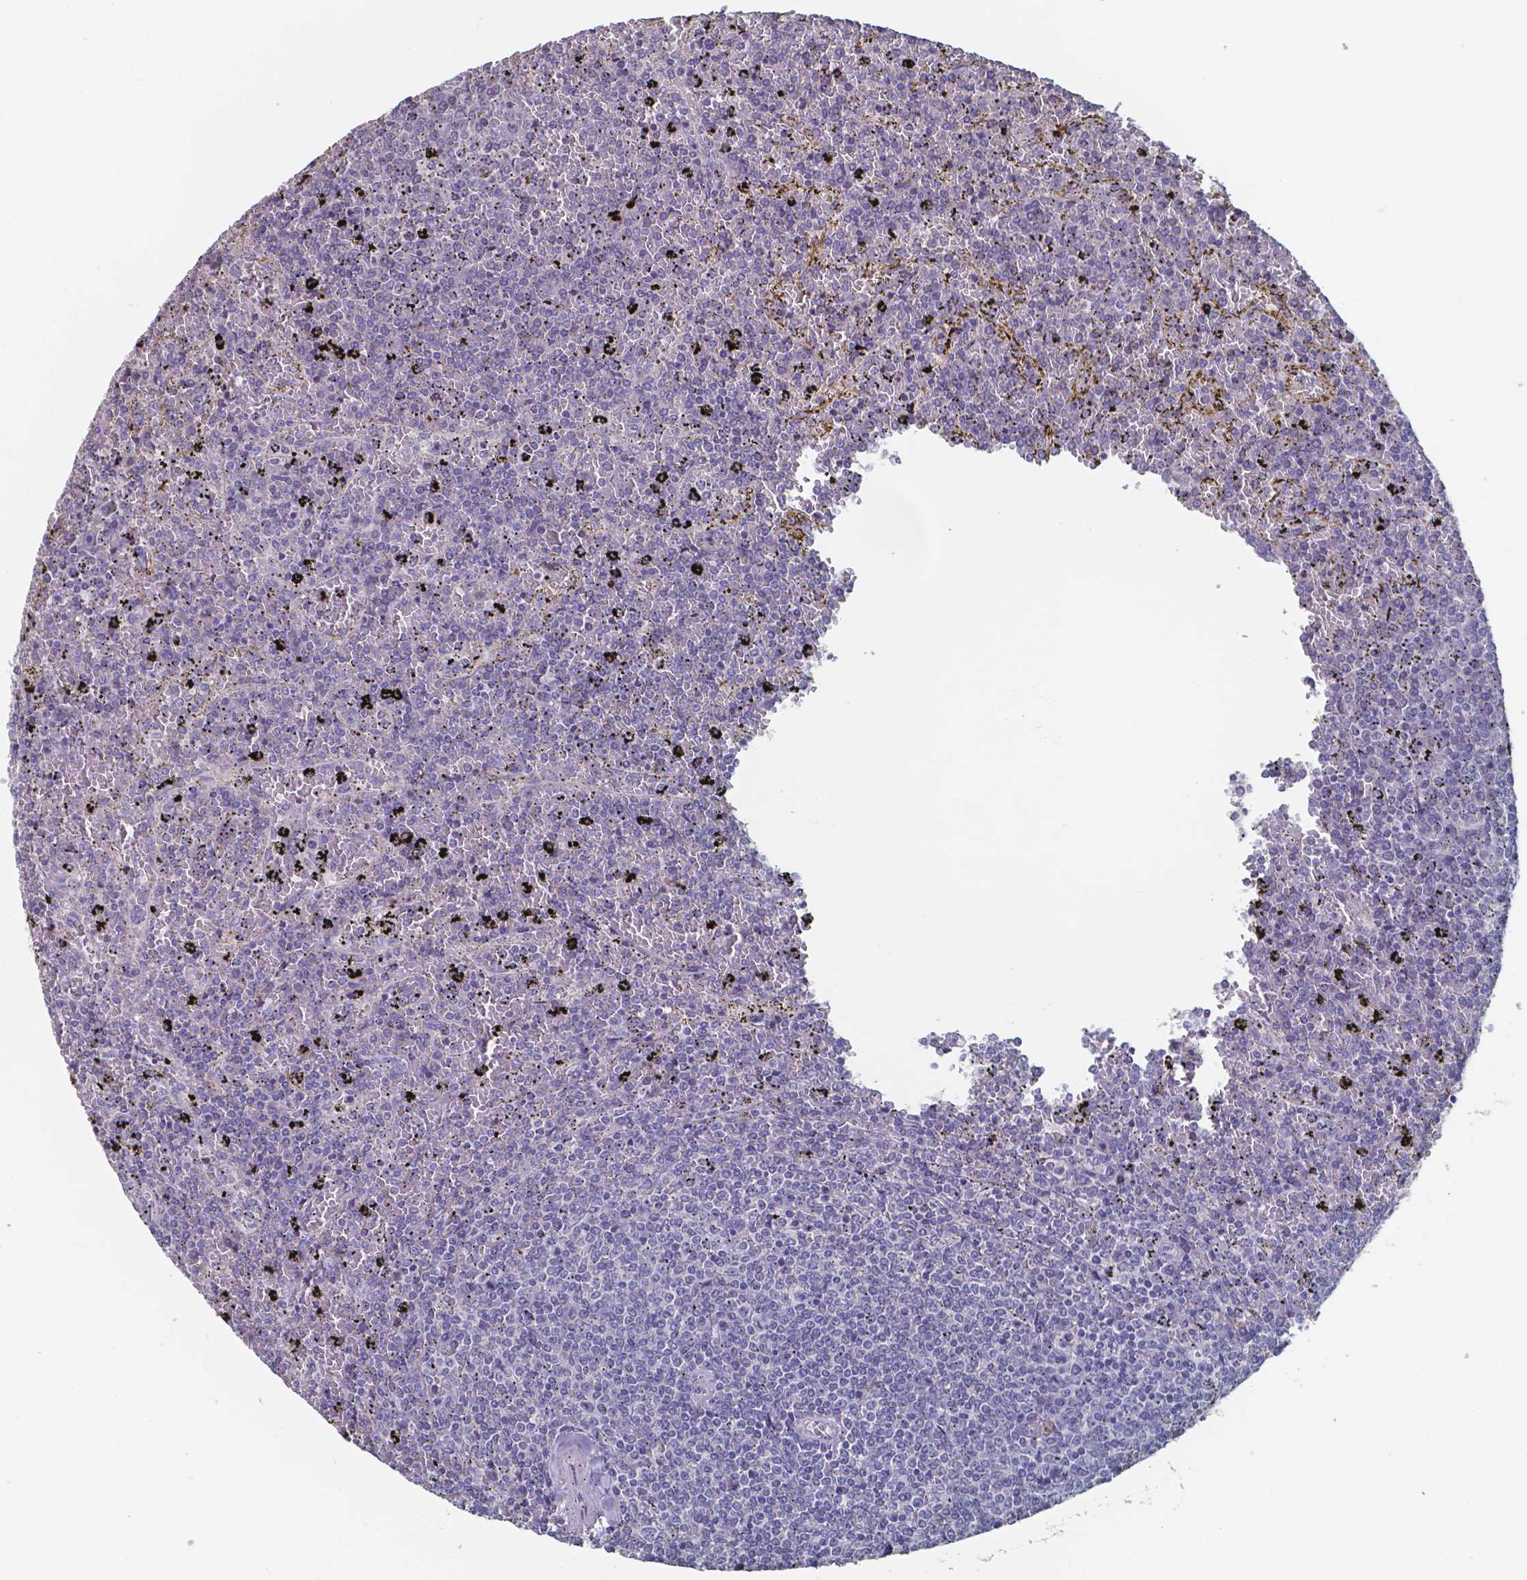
{"staining": {"intensity": "negative", "quantity": "none", "location": "none"}, "tissue": "lymphoma", "cell_type": "Tumor cells", "image_type": "cancer", "snomed": [{"axis": "morphology", "description": "Malignant lymphoma, non-Hodgkin's type, Low grade"}, {"axis": "topography", "description": "Spleen"}], "caption": "Immunohistochemical staining of human lymphoma exhibits no significant positivity in tumor cells. (DAB IHC with hematoxylin counter stain).", "gene": "FOXJ1", "patient": {"sex": "female", "age": 77}}